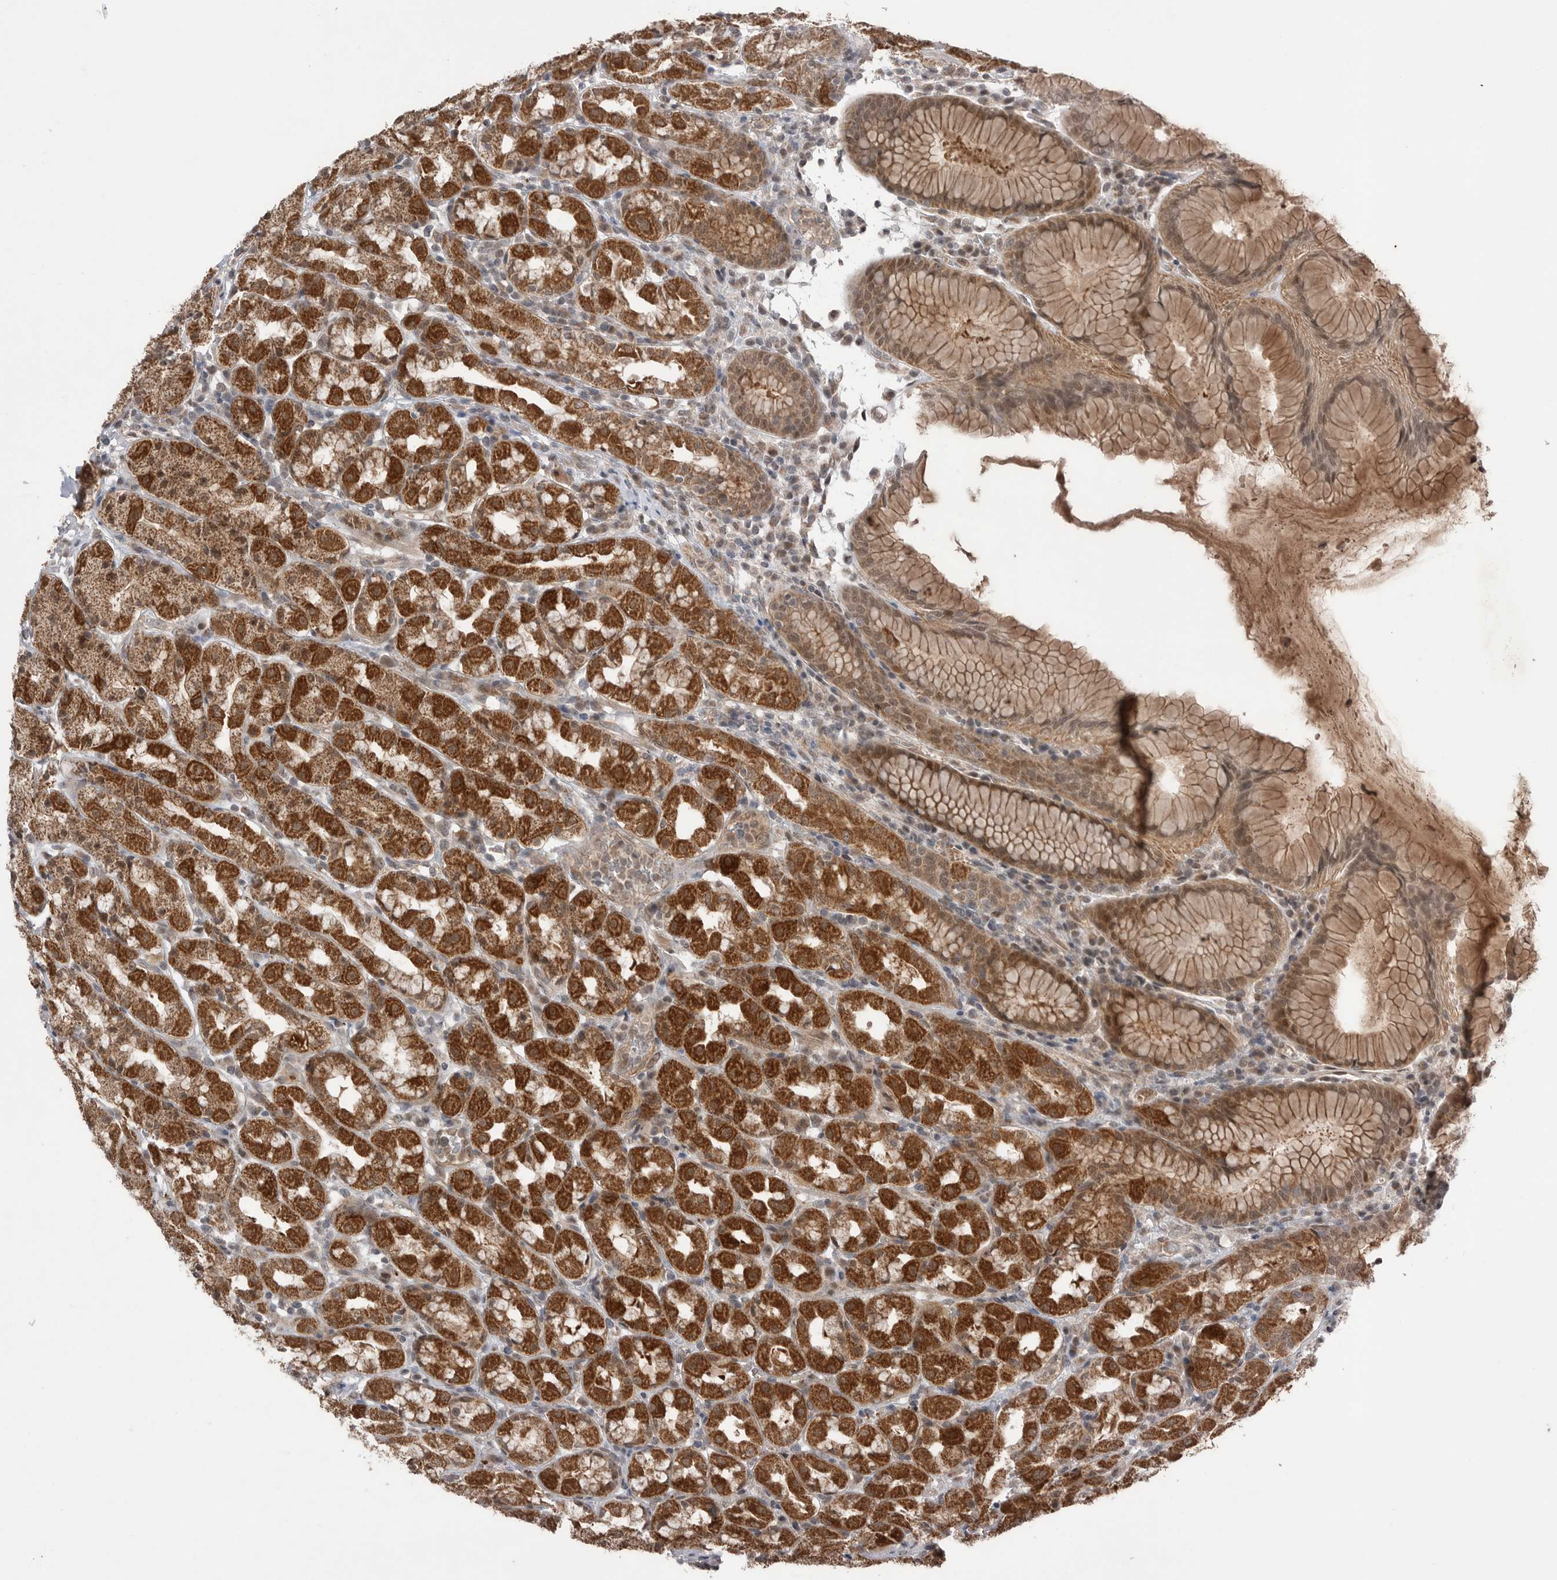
{"staining": {"intensity": "strong", "quantity": "25%-75%", "location": "cytoplasmic/membranous,nuclear"}, "tissue": "stomach", "cell_type": "Glandular cells", "image_type": "normal", "snomed": [{"axis": "morphology", "description": "Normal tissue, NOS"}, {"axis": "topography", "description": "Stomach, lower"}], "caption": "This image demonstrates normal stomach stained with immunohistochemistry (IHC) to label a protein in brown. The cytoplasmic/membranous,nuclear of glandular cells show strong positivity for the protein. Nuclei are counter-stained blue.", "gene": "NTAQ1", "patient": {"sex": "female", "age": 56}}